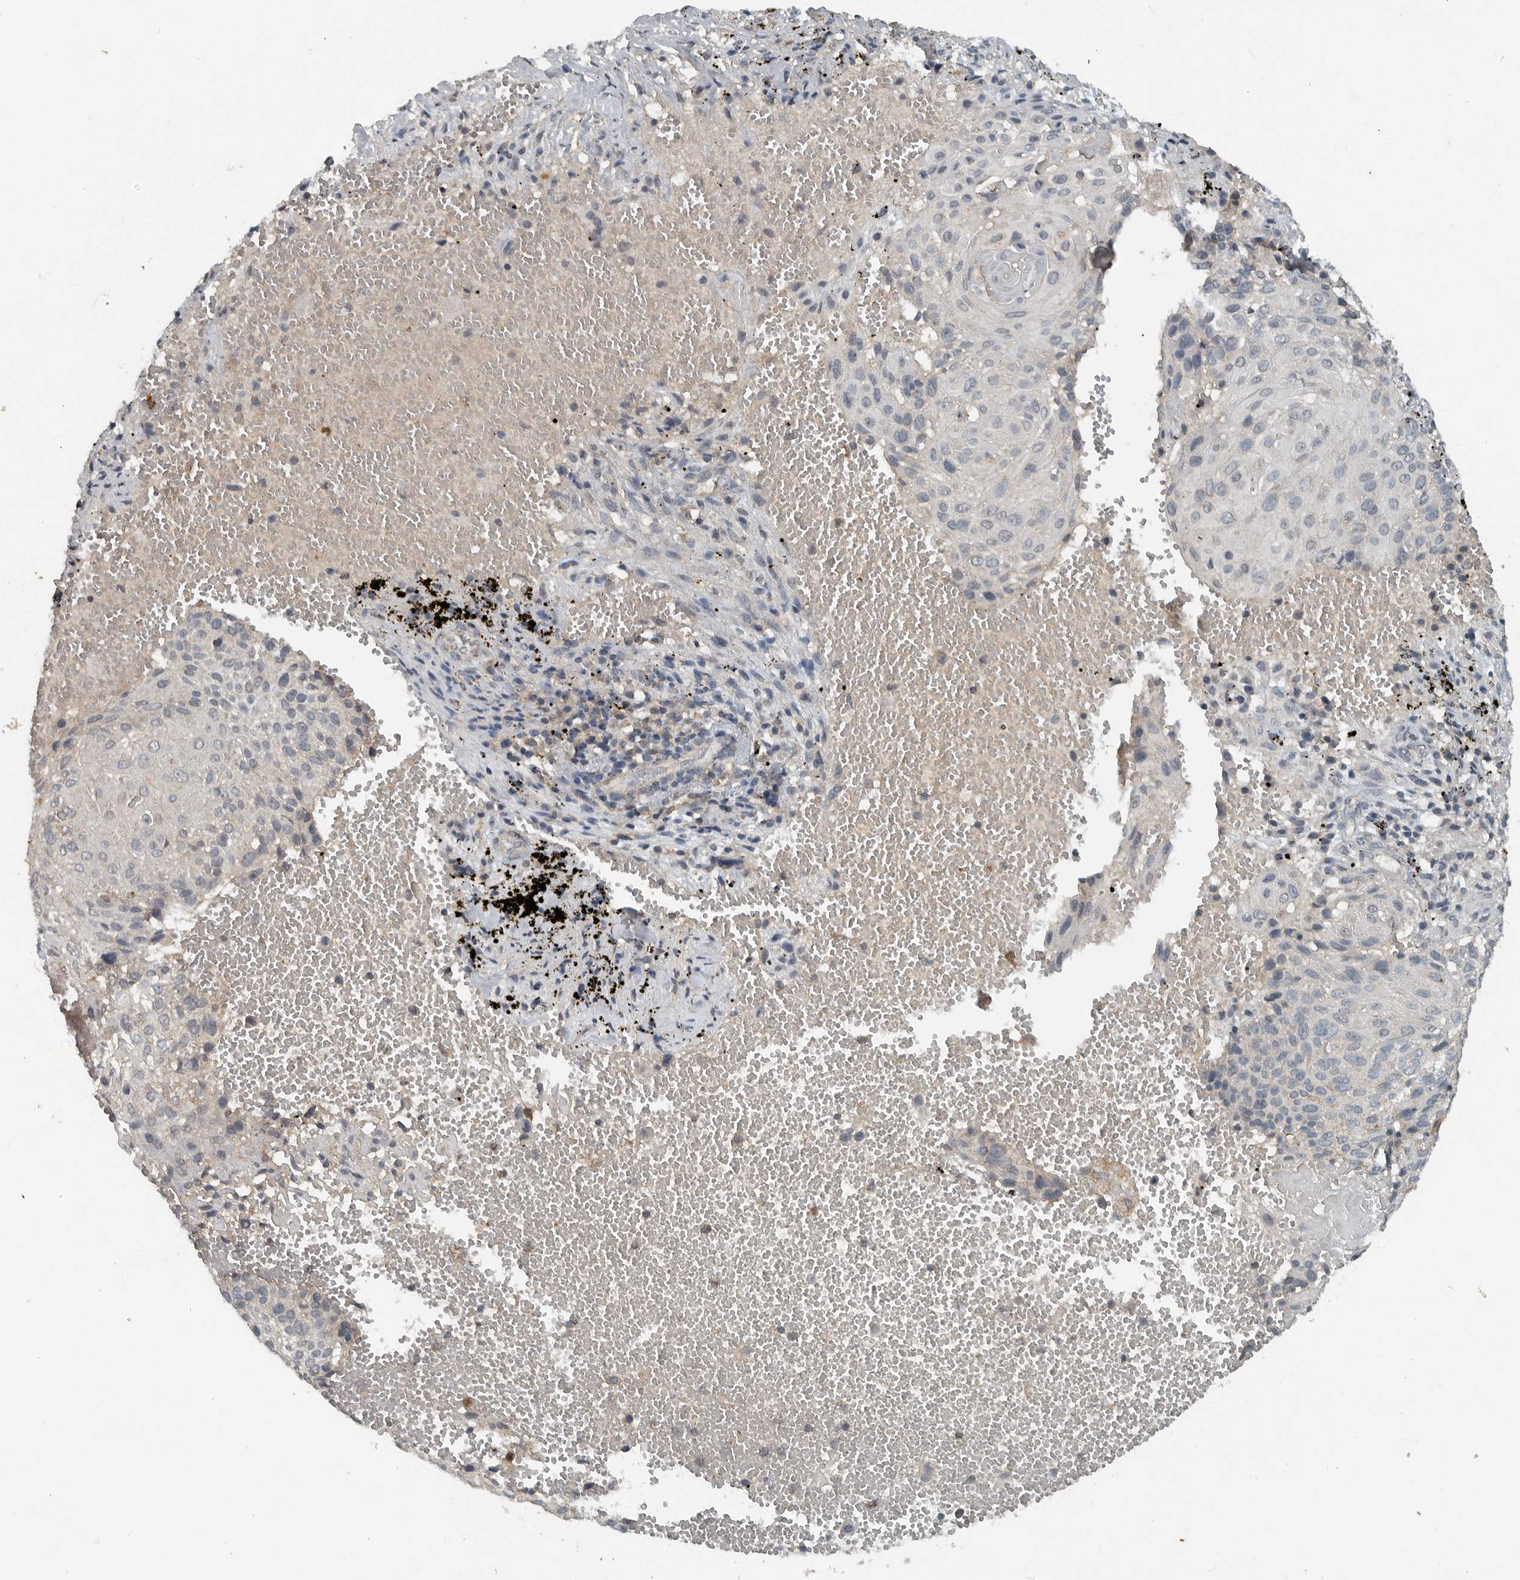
{"staining": {"intensity": "negative", "quantity": "none", "location": "none"}, "tissue": "cervical cancer", "cell_type": "Tumor cells", "image_type": "cancer", "snomed": [{"axis": "morphology", "description": "Squamous cell carcinoma, NOS"}, {"axis": "topography", "description": "Cervix"}], "caption": "Immunohistochemistry of human cervical cancer (squamous cell carcinoma) displays no expression in tumor cells. Brightfield microscopy of immunohistochemistry (IHC) stained with DAB (3,3'-diaminobenzidine) (brown) and hematoxylin (blue), captured at high magnification.", "gene": "IL6ST", "patient": {"sex": "female", "age": 74}}